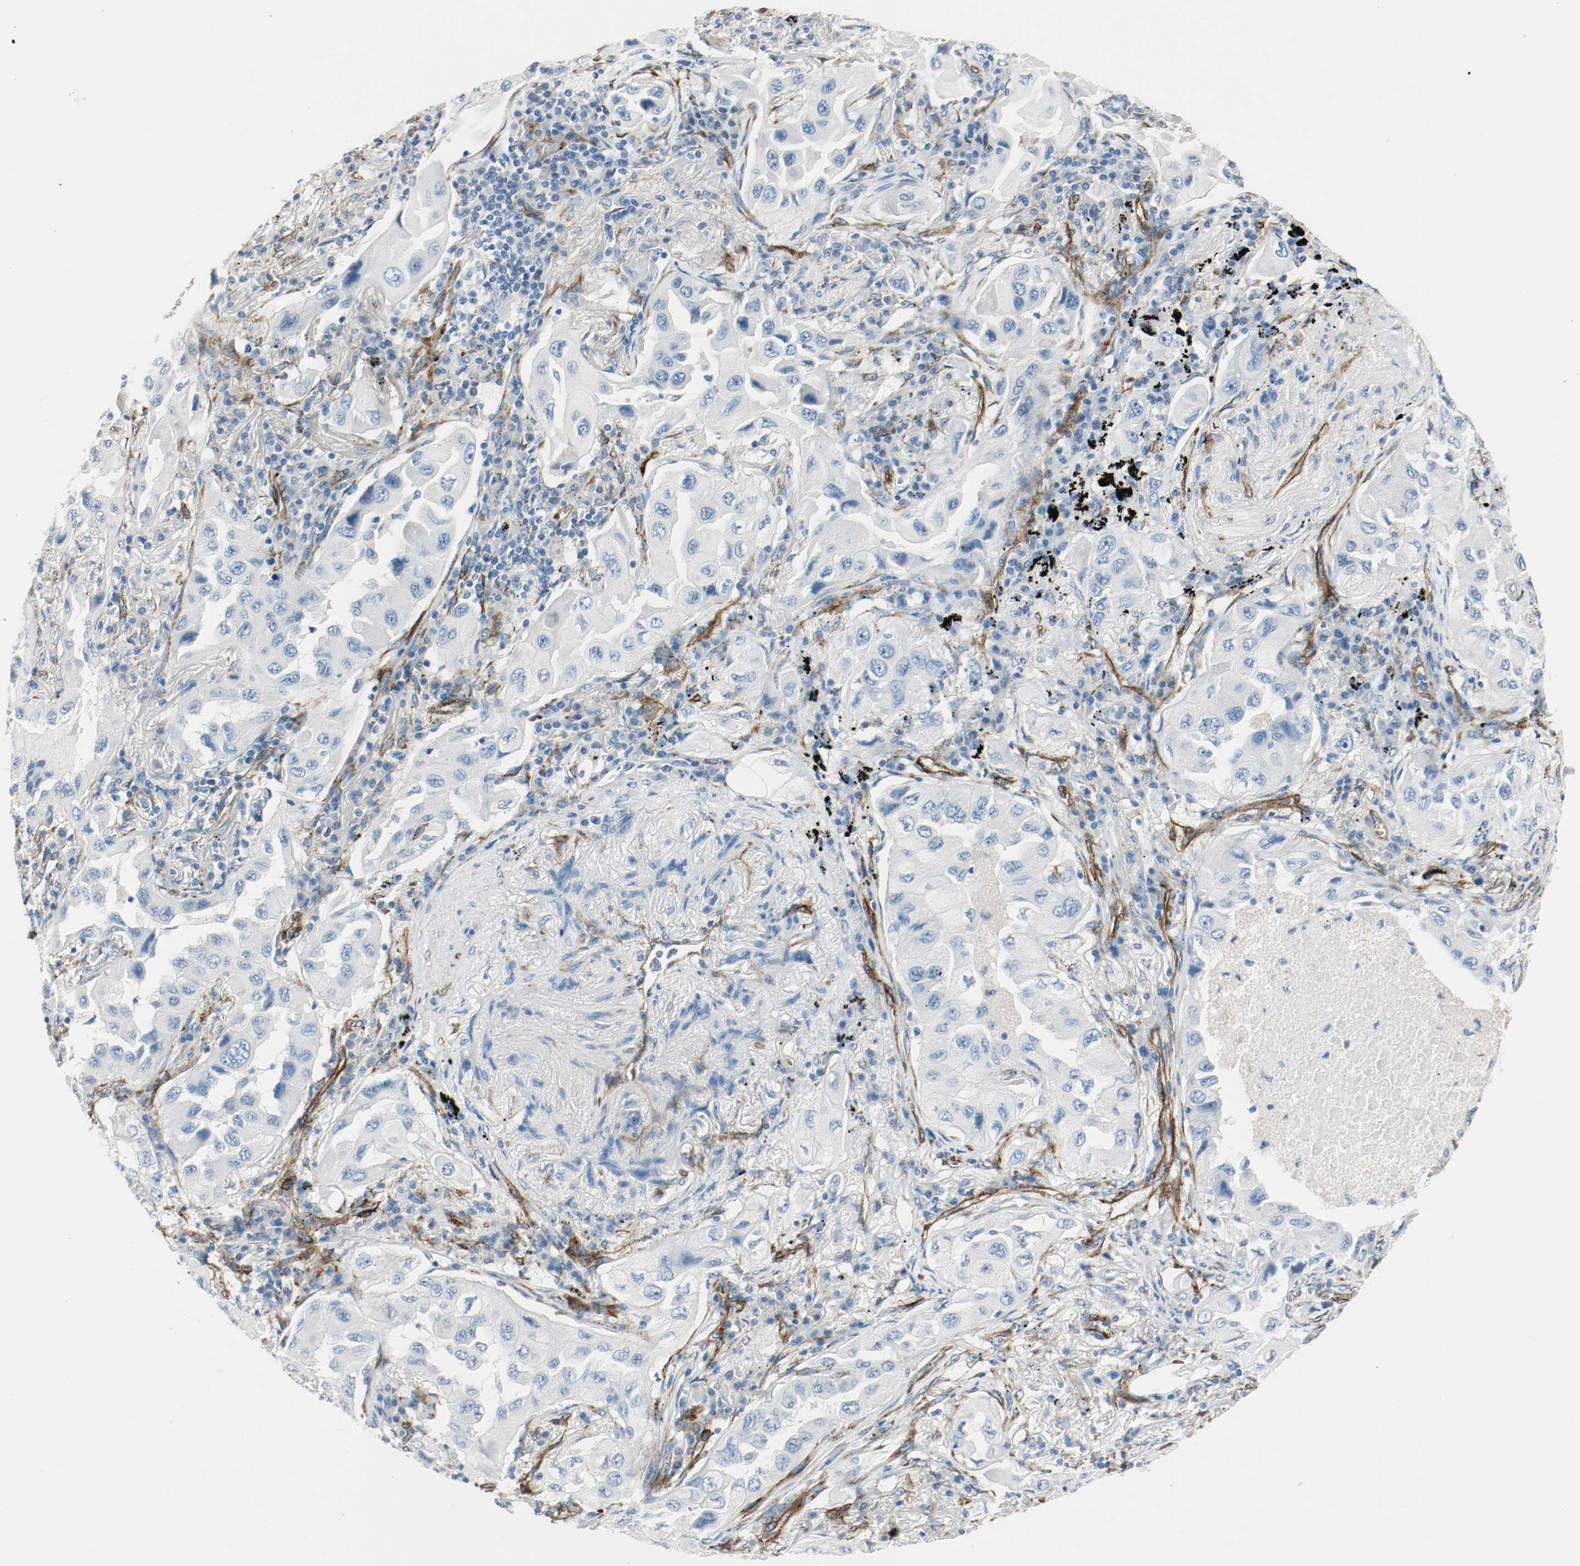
{"staining": {"intensity": "negative", "quantity": "none", "location": "none"}, "tissue": "lung cancer", "cell_type": "Tumor cells", "image_type": "cancer", "snomed": [{"axis": "morphology", "description": "Adenocarcinoma, NOS"}, {"axis": "topography", "description": "Lung"}], "caption": "Immunohistochemistry (IHC) micrograph of human lung adenocarcinoma stained for a protein (brown), which shows no expression in tumor cells.", "gene": "LAMB1", "patient": {"sex": "female", "age": 65}}